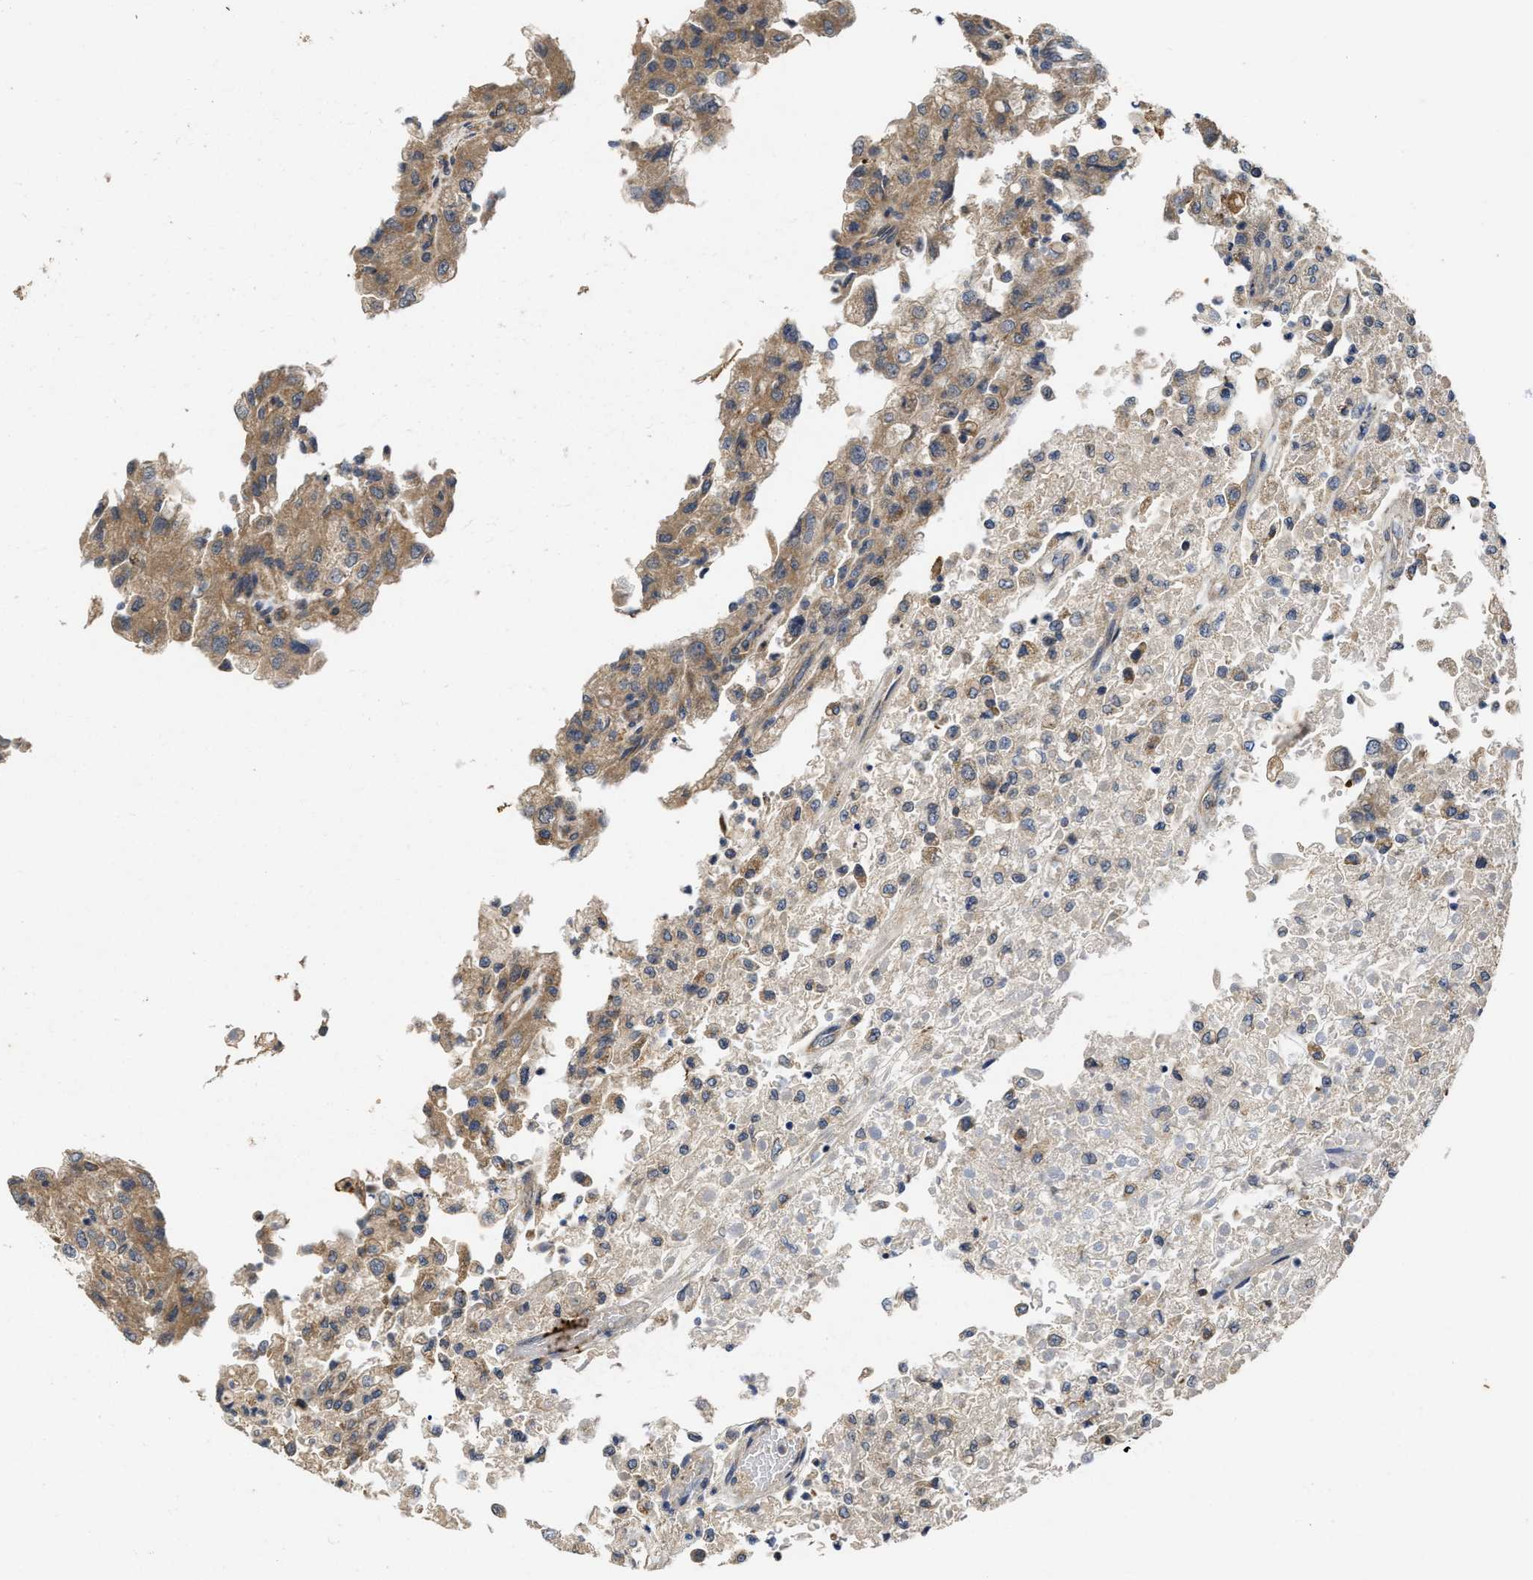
{"staining": {"intensity": "moderate", "quantity": "25%-75%", "location": "cytoplasmic/membranous"}, "tissue": "renal cancer", "cell_type": "Tumor cells", "image_type": "cancer", "snomed": [{"axis": "morphology", "description": "Adenocarcinoma, NOS"}, {"axis": "topography", "description": "Kidney"}], "caption": "Immunohistochemical staining of human renal cancer shows medium levels of moderate cytoplasmic/membranous protein staining in about 25%-75% of tumor cells.", "gene": "EFNA4", "patient": {"sex": "female", "age": 54}}